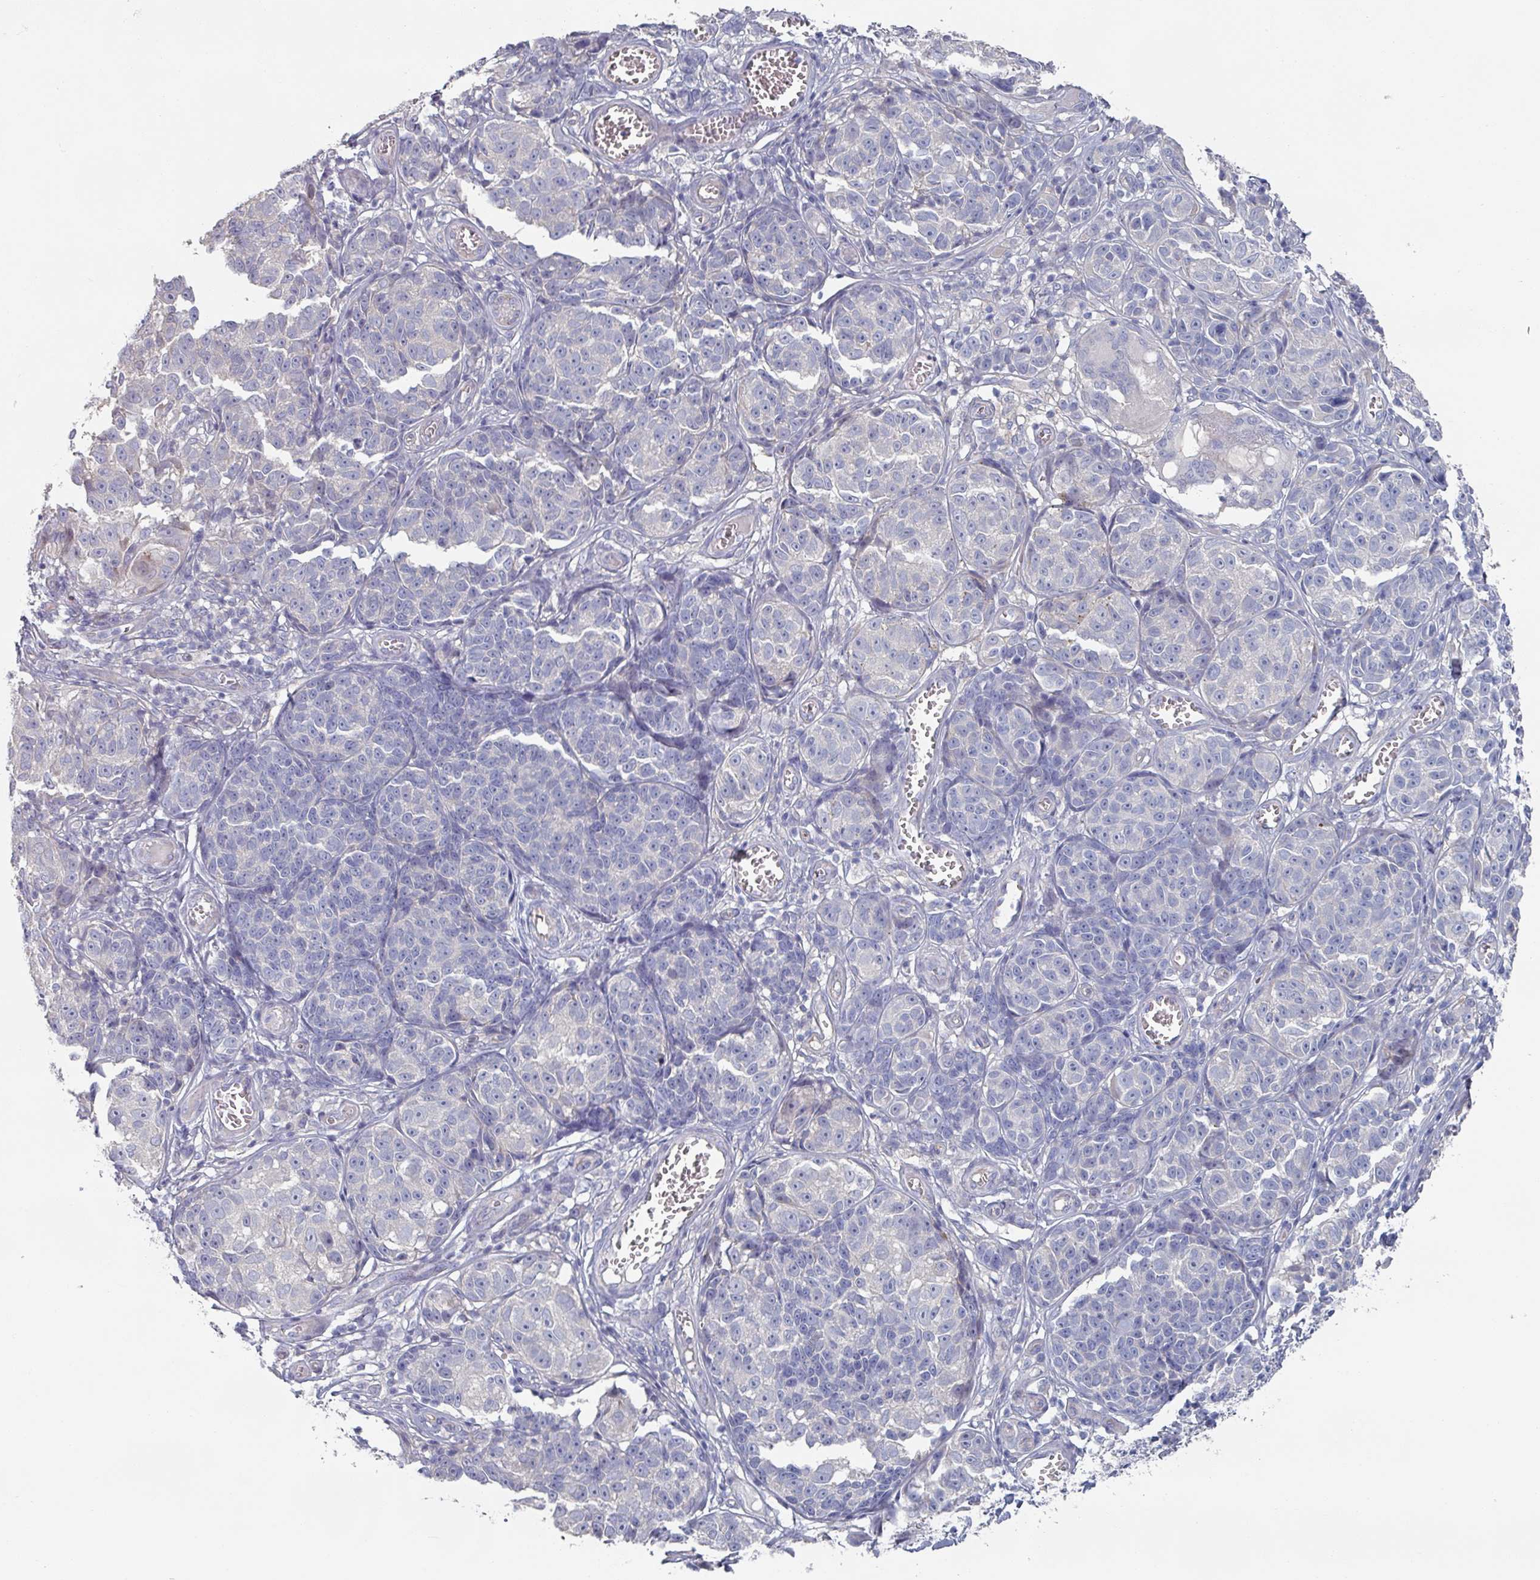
{"staining": {"intensity": "negative", "quantity": "none", "location": "none"}, "tissue": "melanoma", "cell_type": "Tumor cells", "image_type": "cancer", "snomed": [{"axis": "morphology", "description": "Malignant melanoma, NOS"}, {"axis": "topography", "description": "Skin"}], "caption": "IHC of malignant melanoma shows no expression in tumor cells. Brightfield microscopy of IHC stained with DAB (3,3'-diaminobenzidine) (brown) and hematoxylin (blue), captured at high magnification.", "gene": "EFL1", "patient": {"sex": "male", "age": 73}}